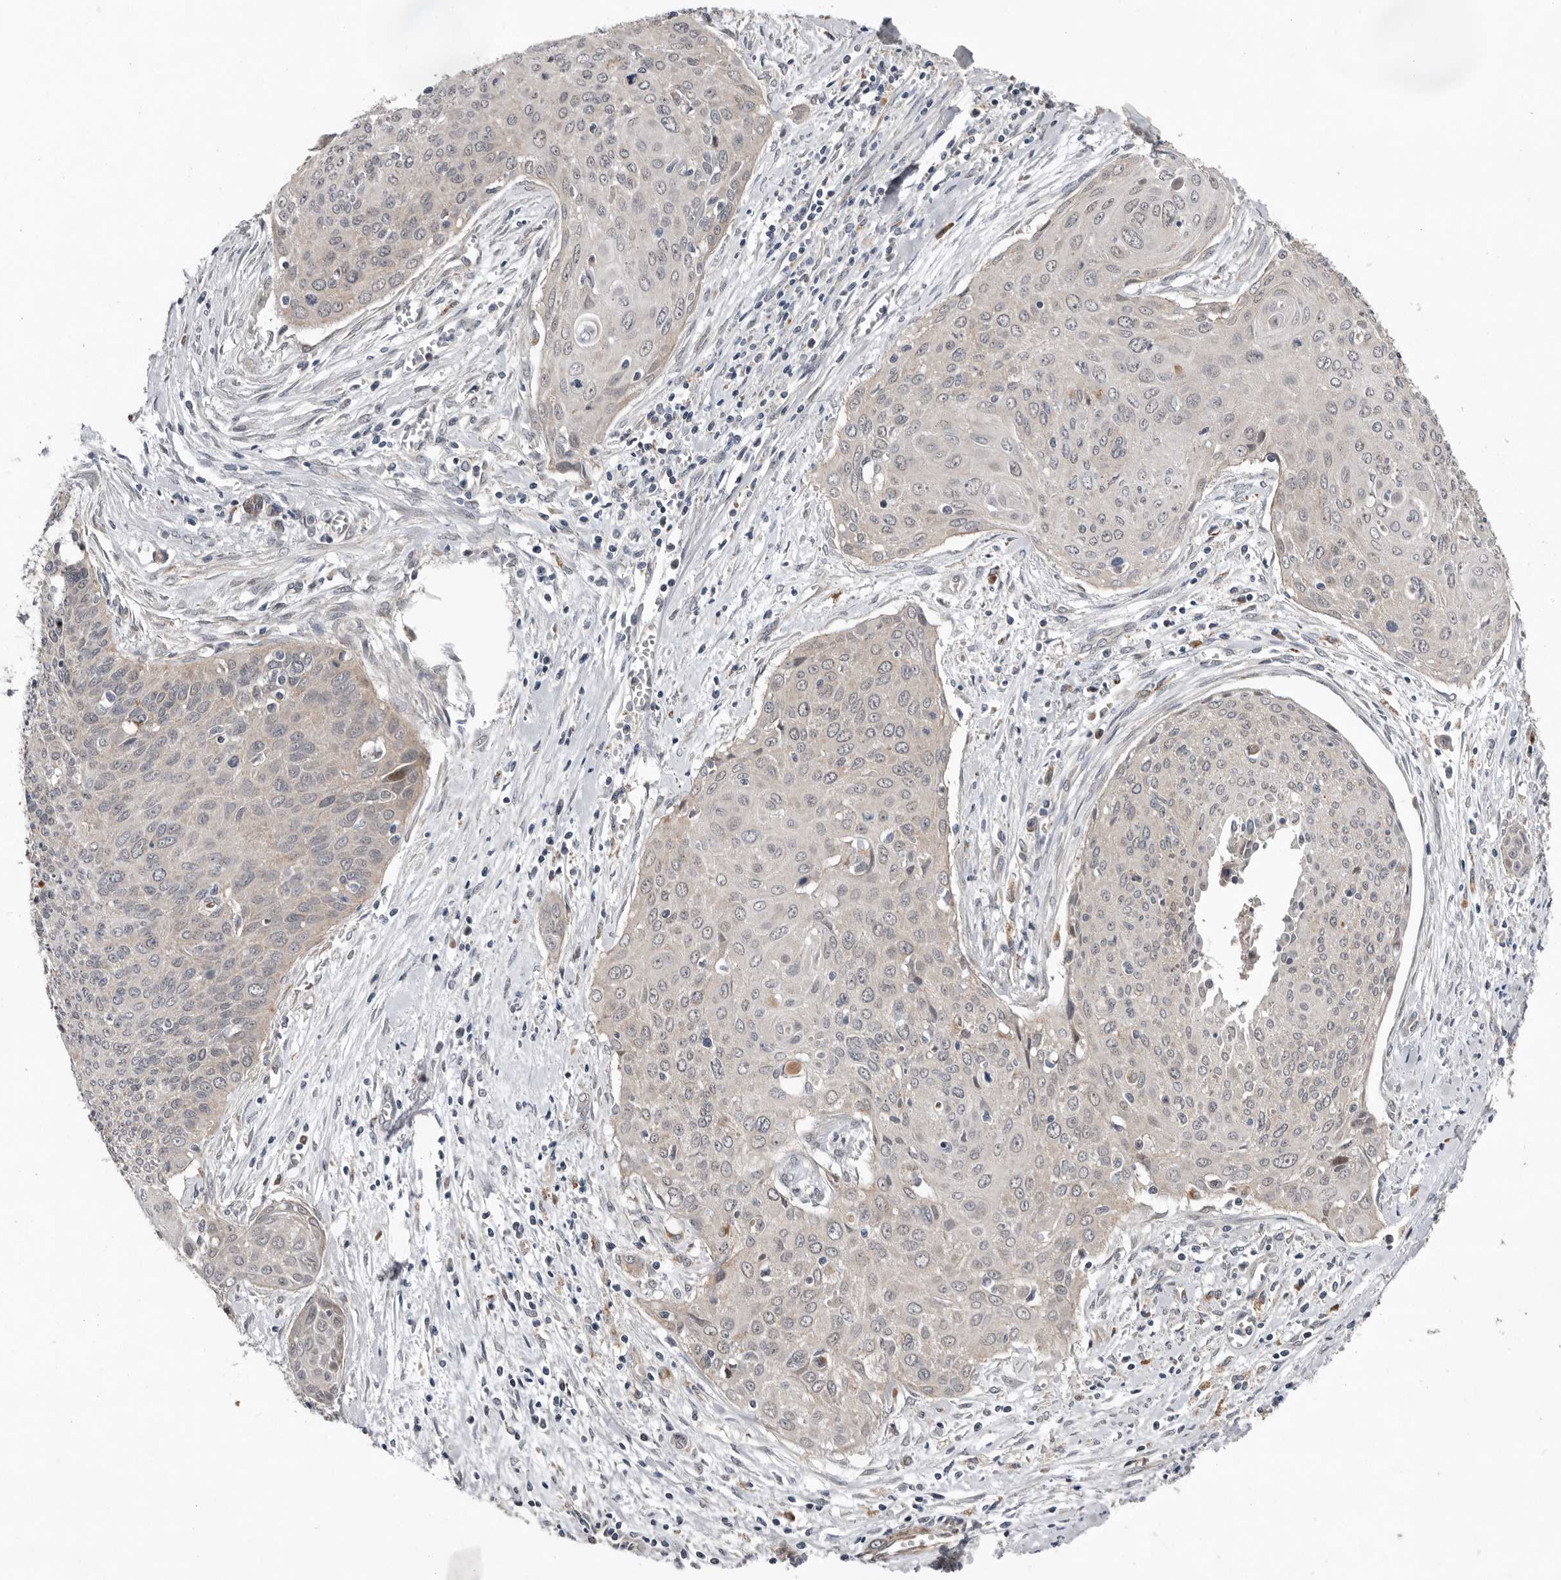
{"staining": {"intensity": "negative", "quantity": "none", "location": "none"}, "tissue": "cervical cancer", "cell_type": "Tumor cells", "image_type": "cancer", "snomed": [{"axis": "morphology", "description": "Squamous cell carcinoma, NOS"}, {"axis": "topography", "description": "Cervix"}], "caption": "Immunohistochemistry micrograph of cervical cancer stained for a protein (brown), which displays no staining in tumor cells.", "gene": "RANBP17", "patient": {"sex": "female", "age": 55}}